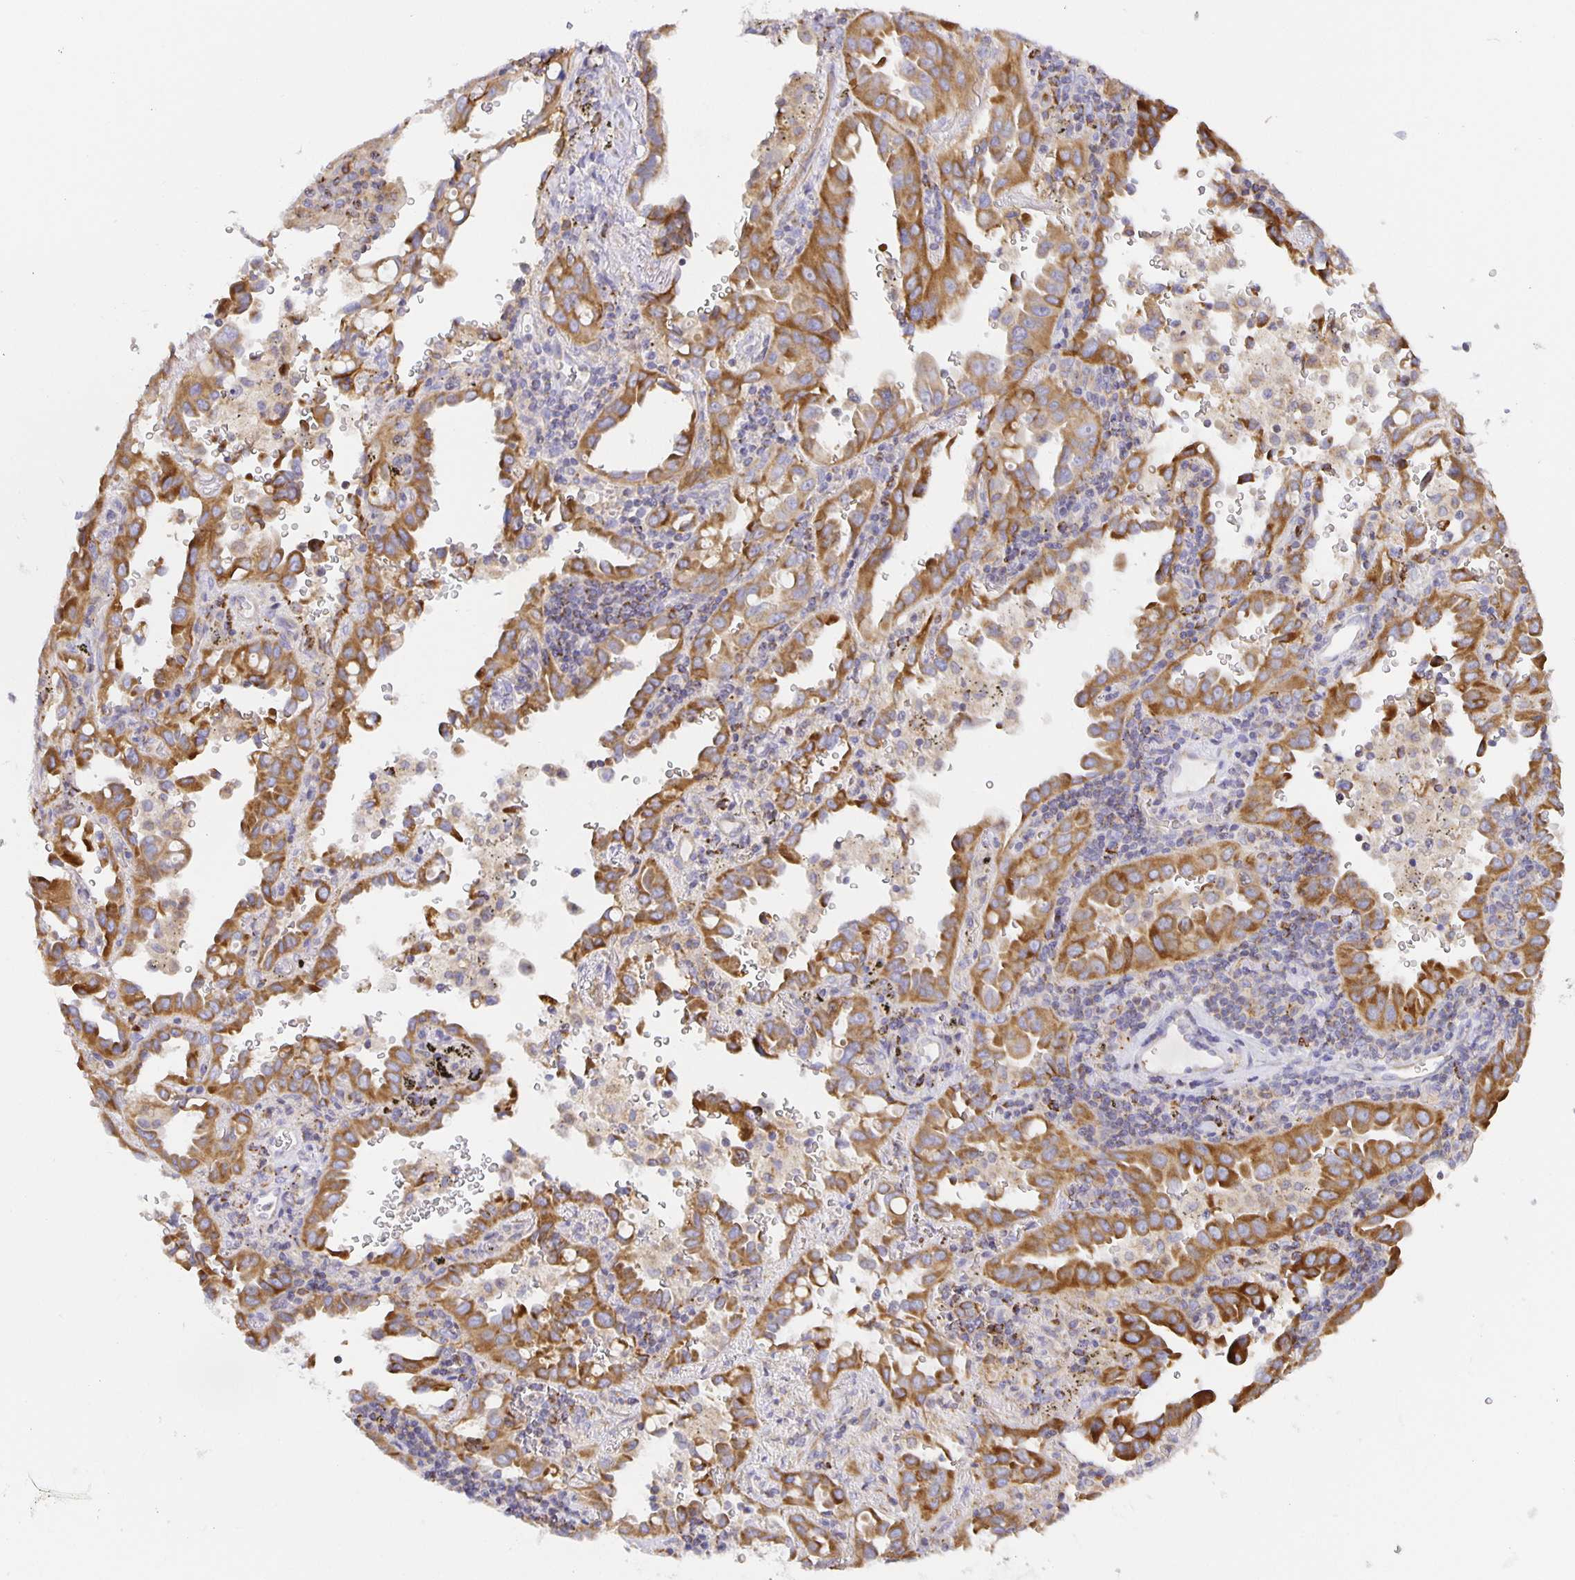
{"staining": {"intensity": "moderate", "quantity": ">75%", "location": "cytoplasmic/membranous"}, "tissue": "lung cancer", "cell_type": "Tumor cells", "image_type": "cancer", "snomed": [{"axis": "morphology", "description": "Adenocarcinoma, NOS"}, {"axis": "topography", "description": "Lung"}], "caption": "Protein analysis of adenocarcinoma (lung) tissue shows moderate cytoplasmic/membranous positivity in approximately >75% of tumor cells.", "gene": "FLRT3", "patient": {"sex": "male", "age": 68}}